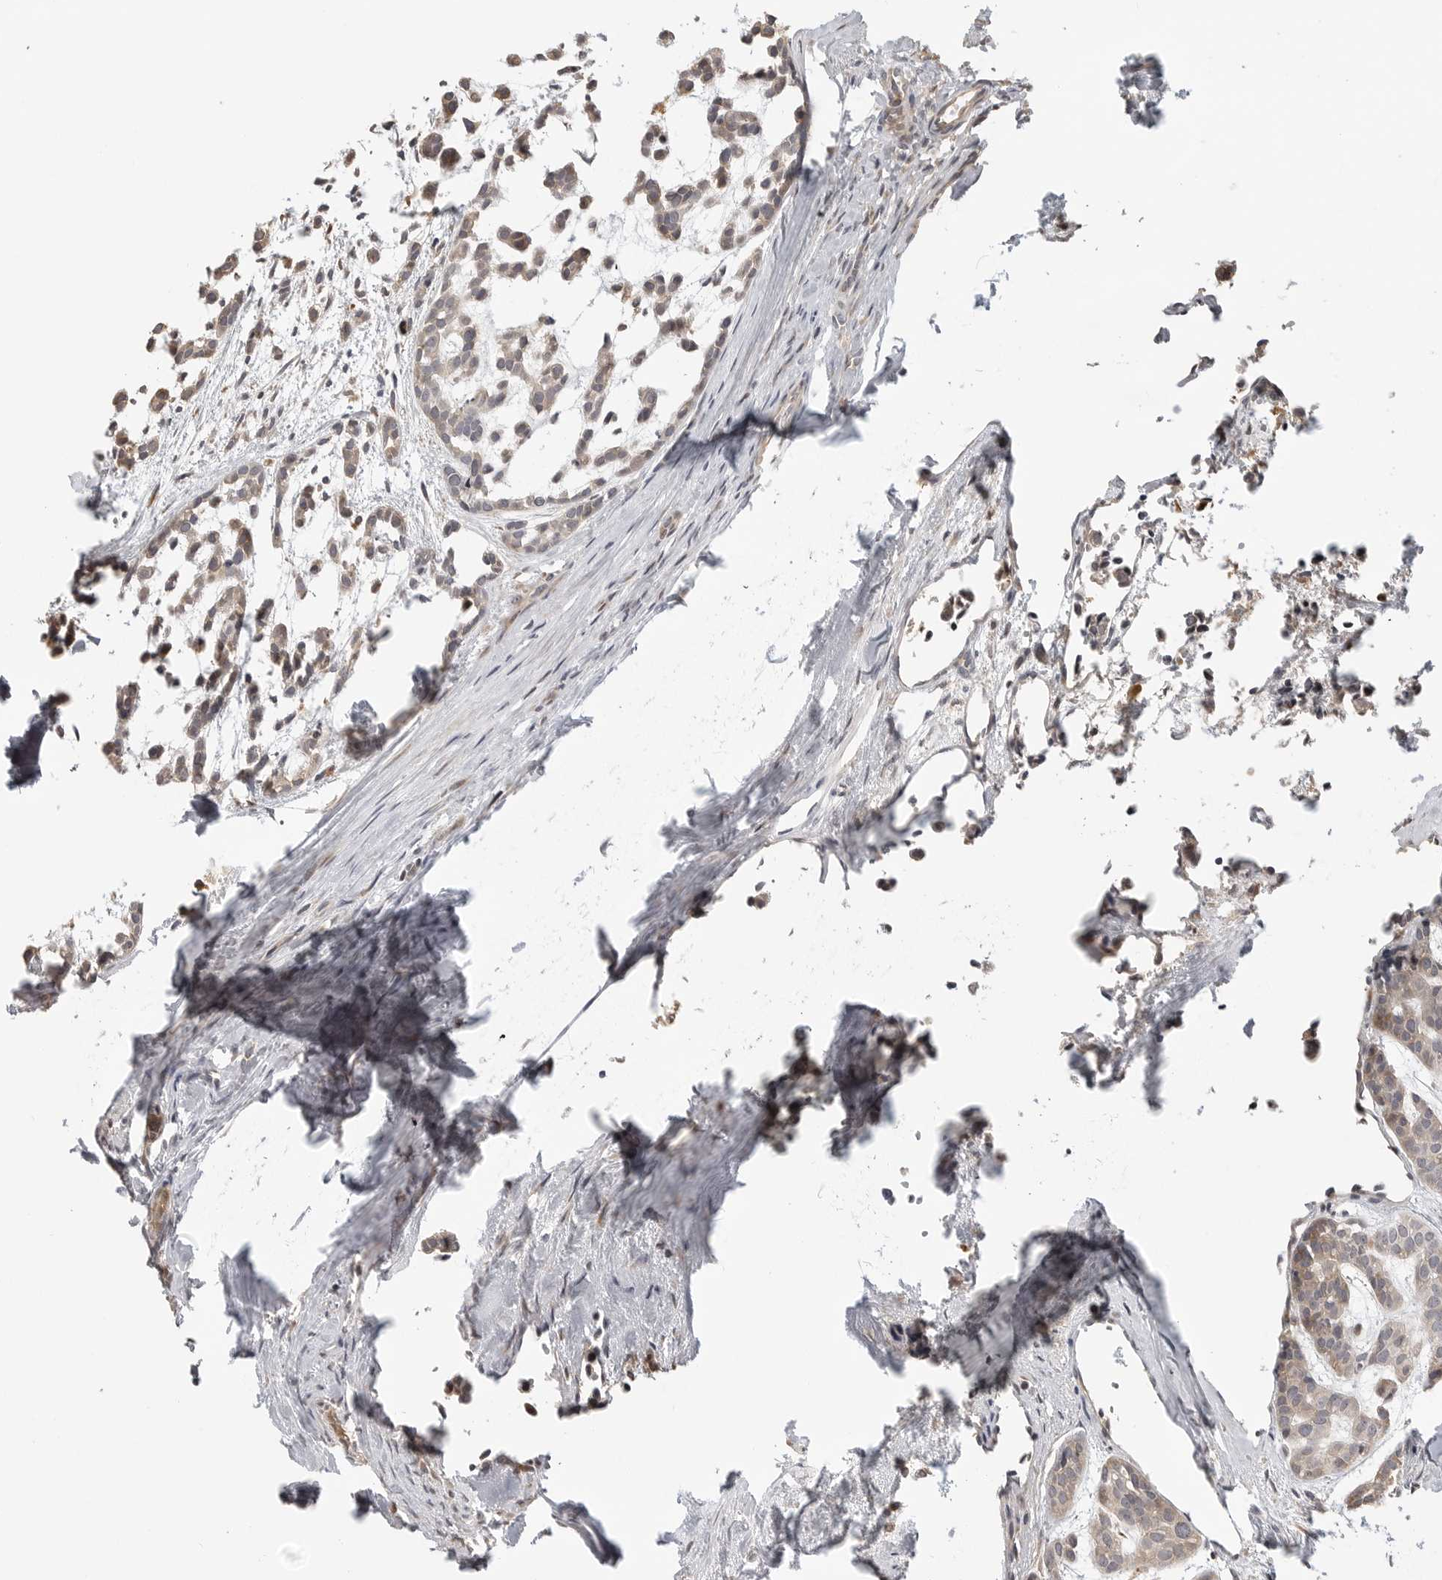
{"staining": {"intensity": "weak", "quantity": "25%-75%", "location": "cytoplasmic/membranous"}, "tissue": "head and neck cancer", "cell_type": "Tumor cells", "image_type": "cancer", "snomed": [{"axis": "morphology", "description": "Adenocarcinoma, NOS"}, {"axis": "morphology", "description": "Adenoma, NOS"}, {"axis": "topography", "description": "Head-Neck"}], "caption": "Immunohistochemical staining of head and neck adenocarcinoma reveals low levels of weak cytoplasmic/membranous protein positivity in about 25%-75% of tumor cells.", "gene": "IDO1", "patient": {"sex": "female", "age": 55}}